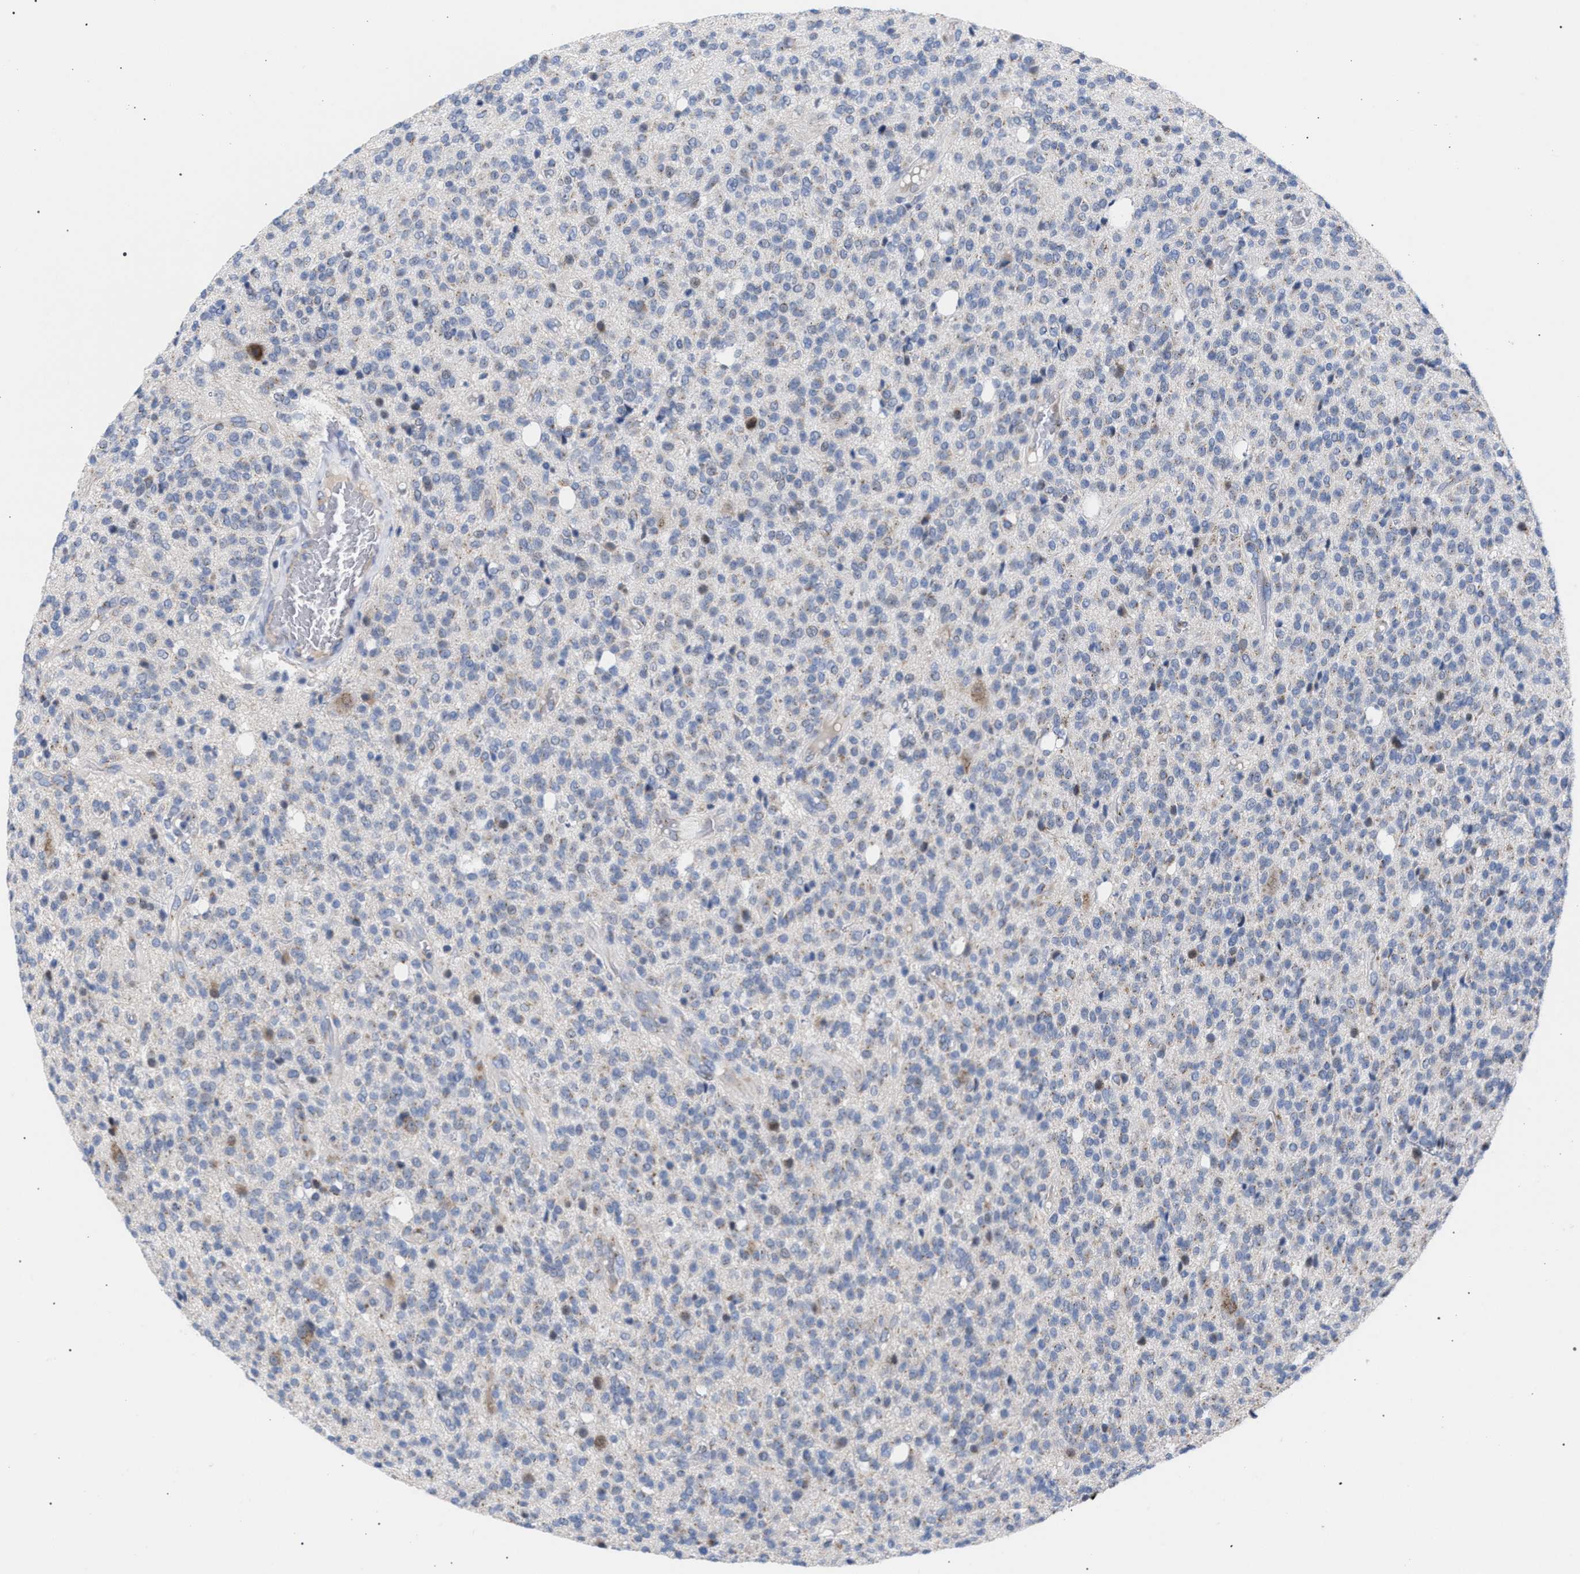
{"staining": {"intensity": "negative", "quantity": "none", "location": "none"}, "tissue": "glioma", "cell_type": "Tumor cells", "image_type": "cancer", "snomed": [{"axis": "morphology", "description": "Glioma, malignant, High grade"}, {"axis": "topography", "description": "Brain"}], "caption": "Photomicrograph shows no significant protein staining in tumor cells of glioma.", "gene": "GOLGA2", "patient": {"sex": "male", "age": 34}}